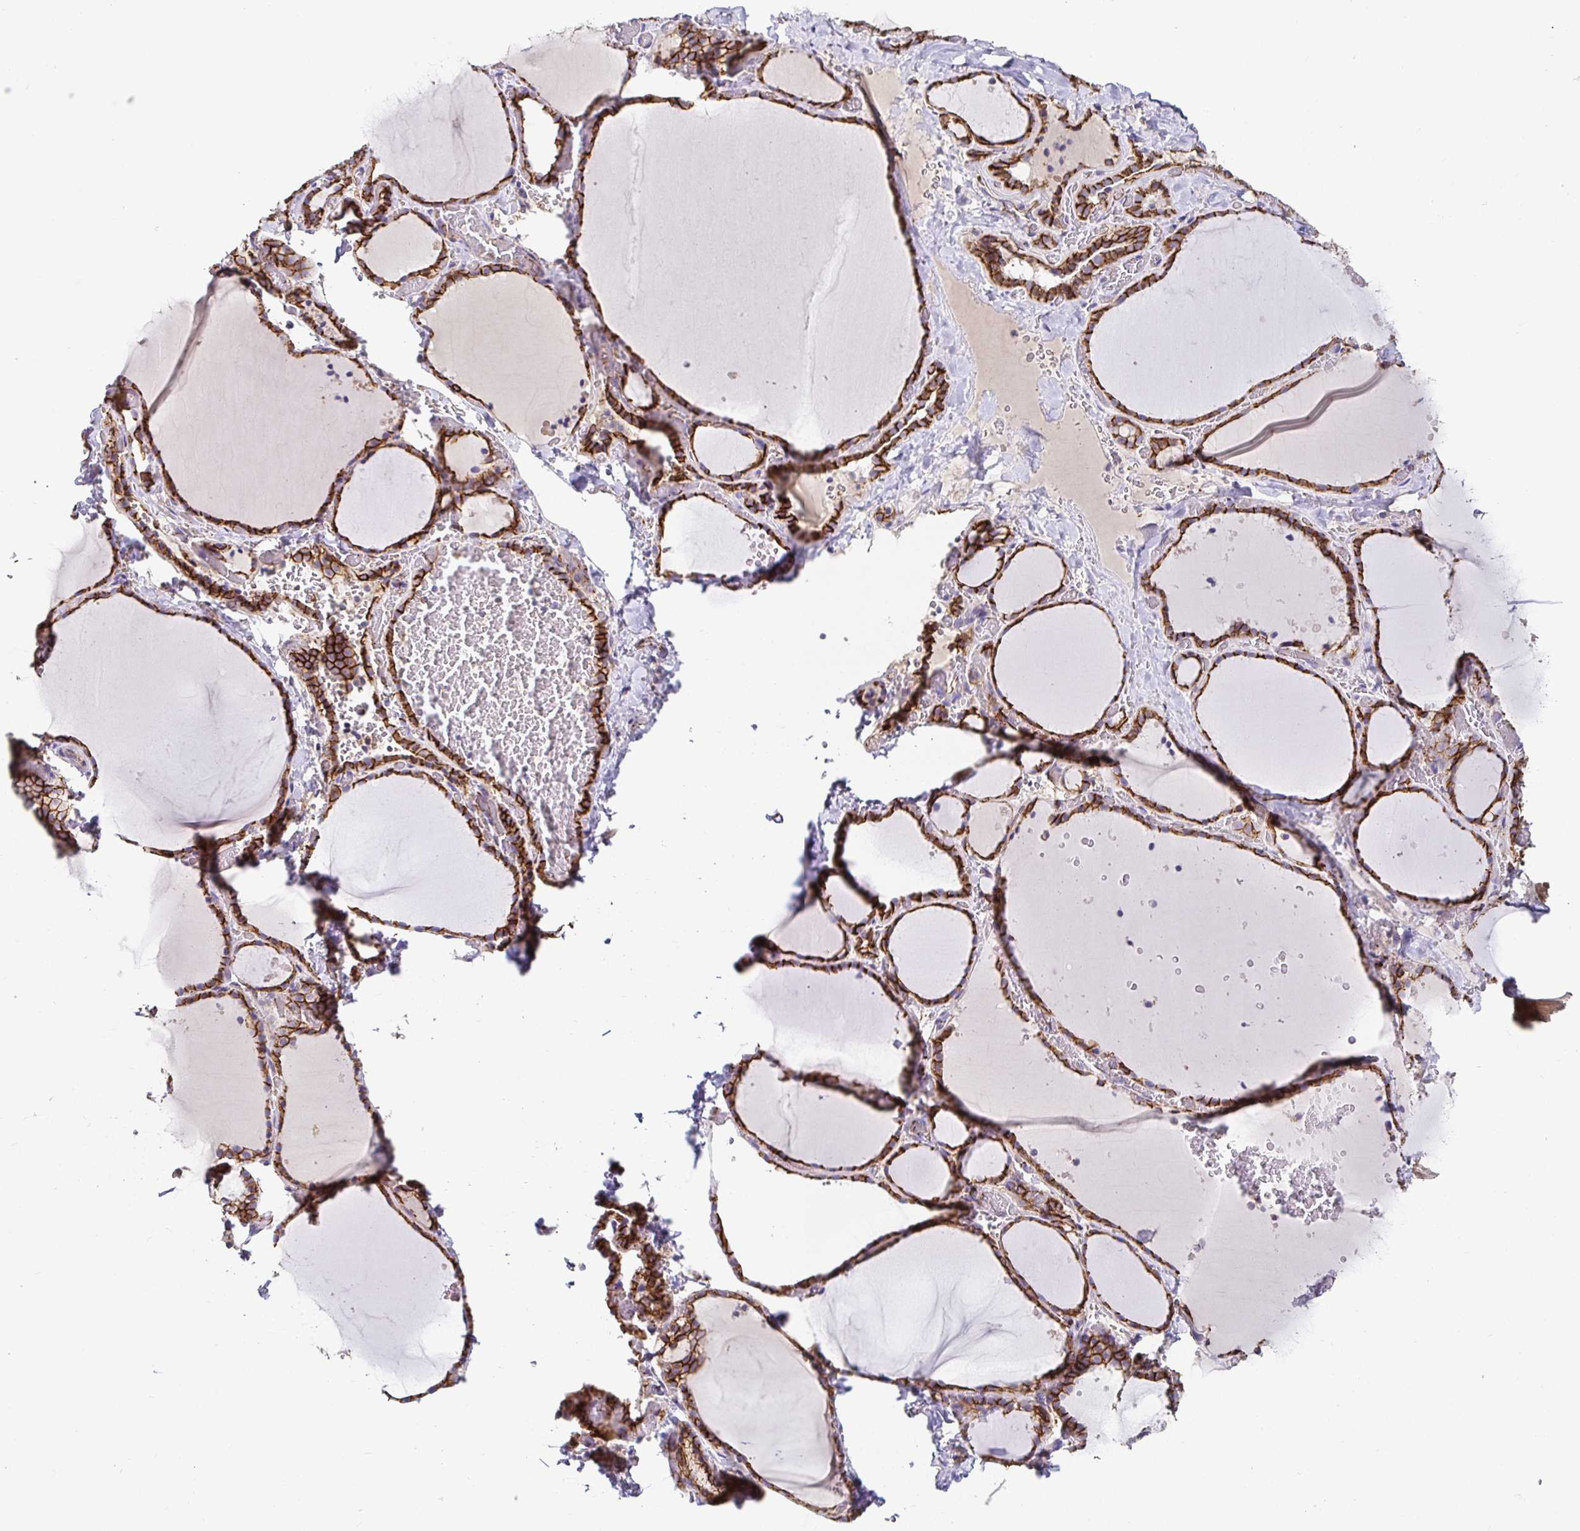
{"staining": {"intensity": "strong", "quantity": ">75%", "location": "cytoplasmic/membranous"}, "tissue": "thyroid gland", "cell_type": "Glandular cells", "image_type": "normal", "snomed": [{"axis": "morphology", "description": "Normal tissue, NOS"}, {"axis": "topography", "description": "Thyroid gland"}], "caption": "Normal thyroid gland was stained to show a protein in brown. There is high levels of strong cytoplasmic/membranous positivity in approximately >75% of glandular cells.", "gene": "PIWIL3", "patient": {"sex": "female", "age": 36}}